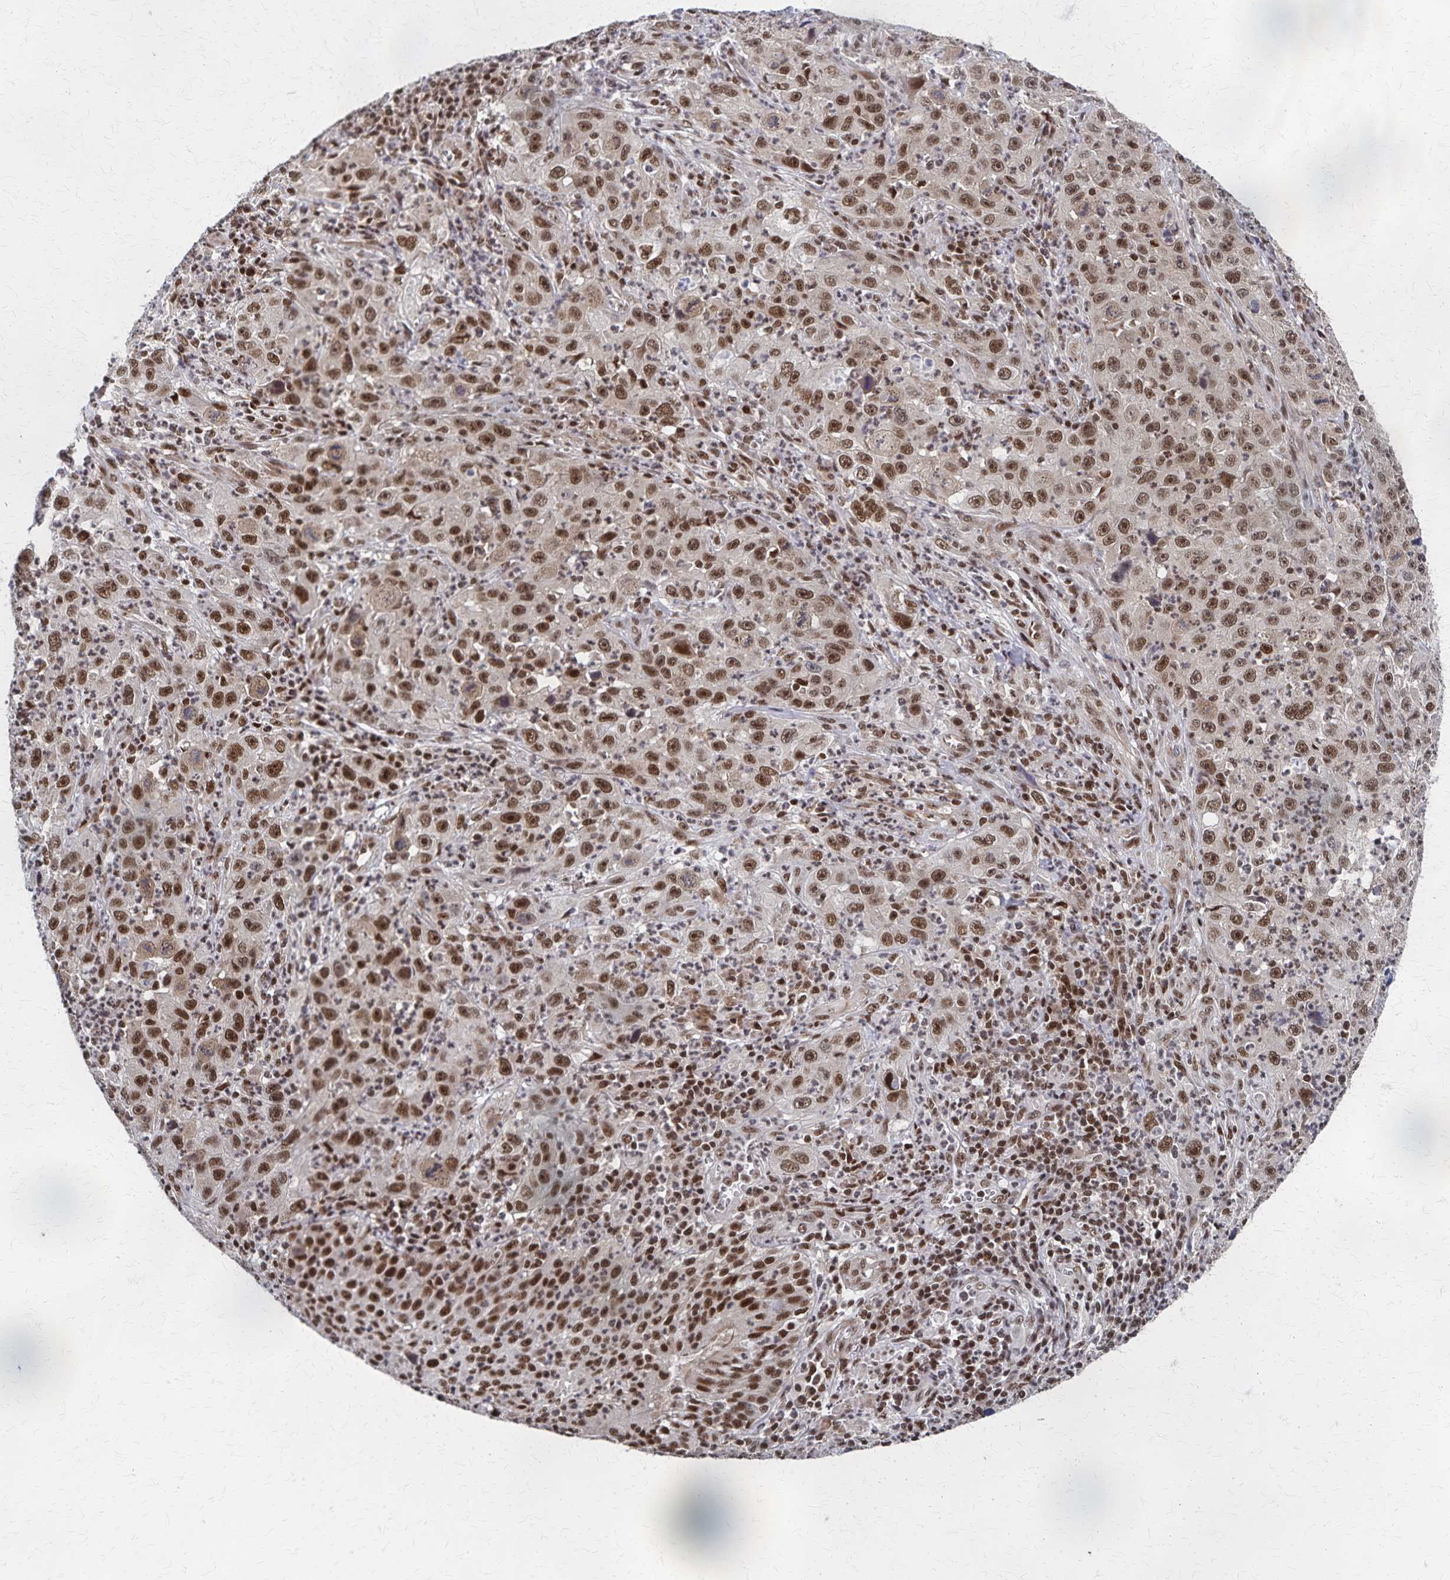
{"staining": {"intensity": "moderate", "quantity": "25%-75%", "location": "nuclear"}, "tissue": "lung cancer", "cell_type": "Tumor cells", "image_type": "cancer", "snomed": [{"axis": "morphology", "description": "Squamous cell carcinoma, NOS"}, {"axis": "topography", "description": "Lung"}], "caption": "Lung squamous cell carcinoma stained for a protein exhibits moderate nuclear positivity in tumor cells.", "gene": "GTF2B", "patient": {"sex": "male", "age": 71}}